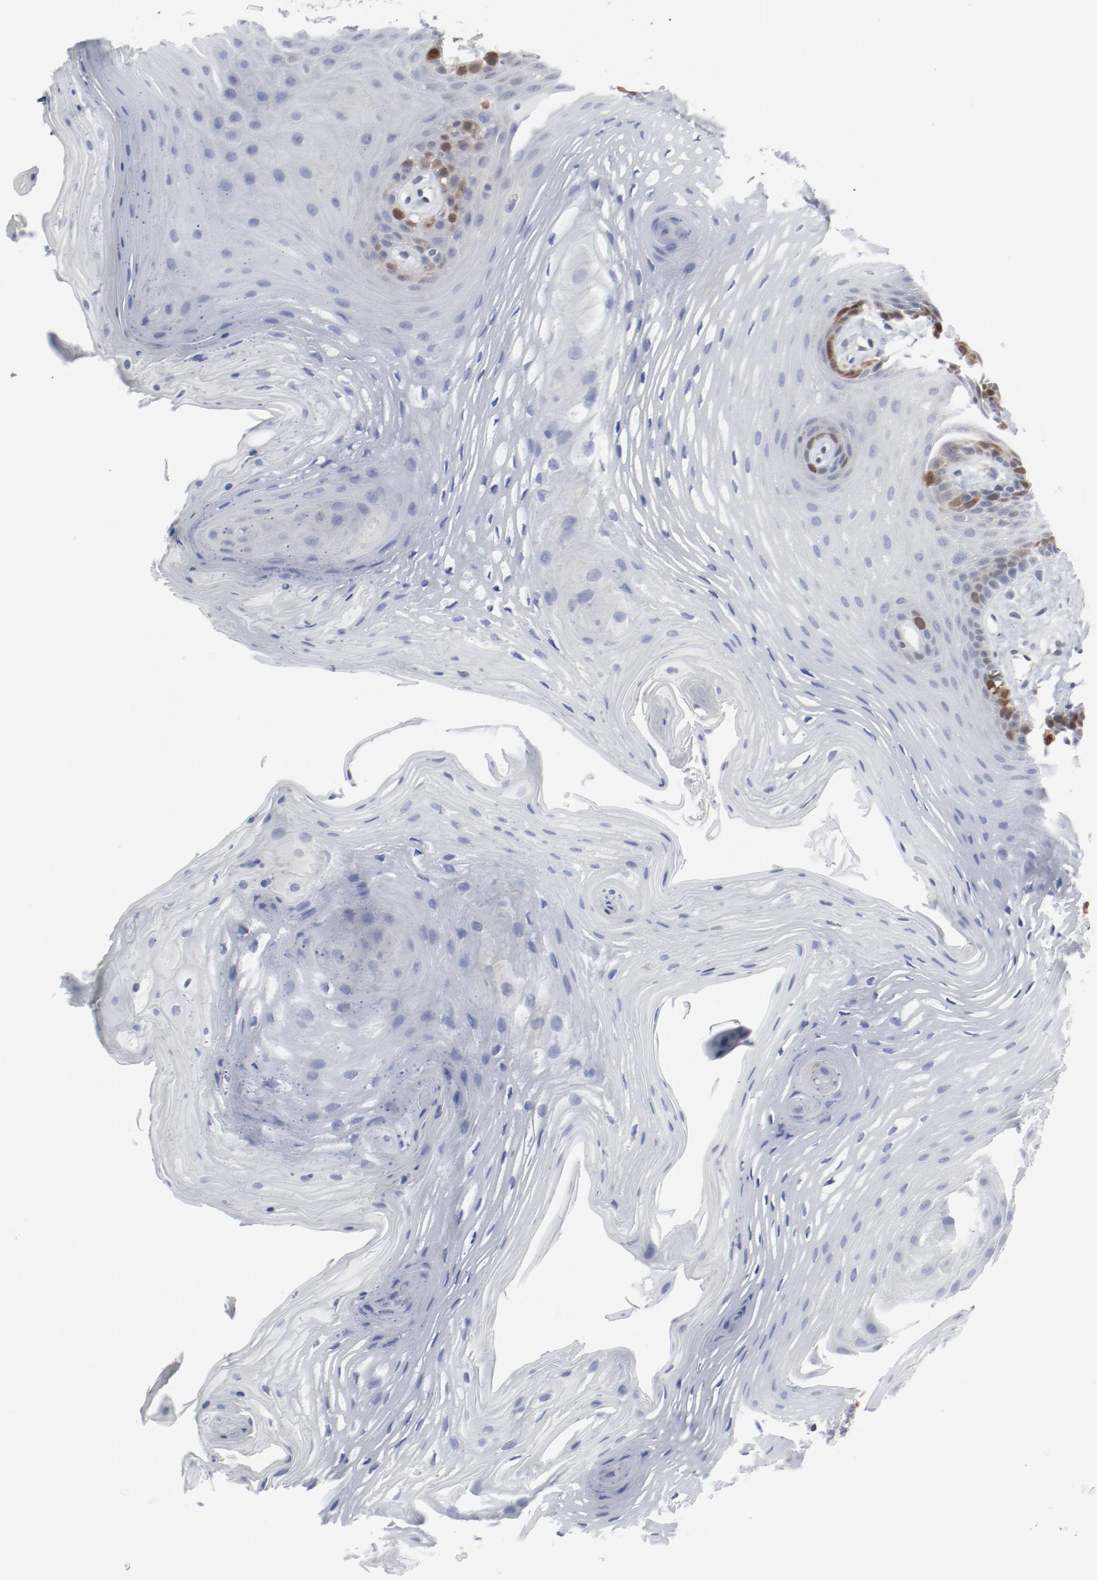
{"staining": {"intensity": "moderate", "quantity": "<25%", "location": "nuclear"}, "tissue": "oral mucosa", "cell_type": "Squamous epithelial cells", "image_type": "normal", "snomed": [{"axis": "morphology", "description": "Normal tissue, NOS"}, {"axis": "topography", "description": "Oral tissue"}], "caption": "Moderate nuclear staining is present in about <25% of squamous epithelial cells in benign oral mucosa.", "gene": "CDK1", "patient": {"sex": "male", "age": 62}}